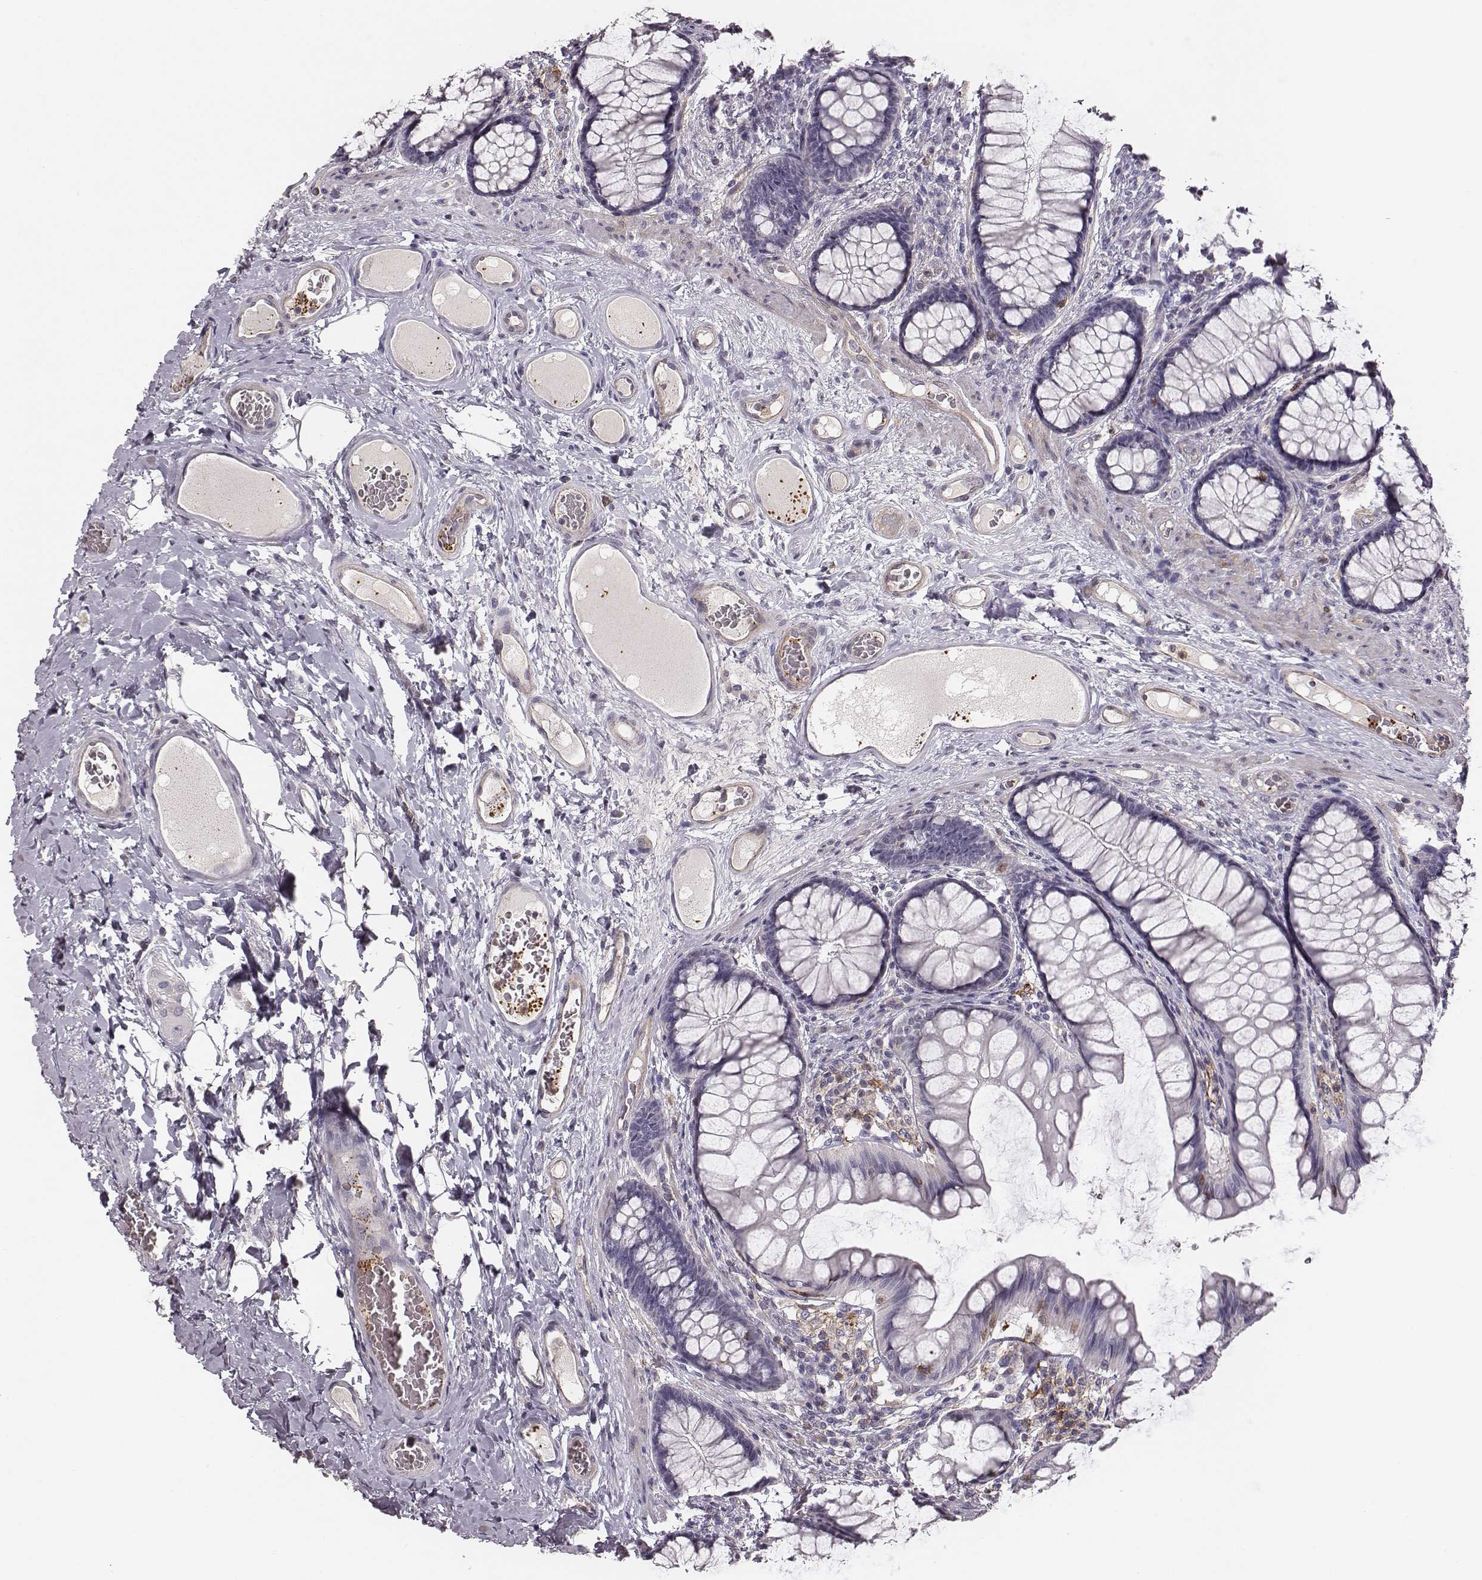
{"staining": {"intensity": "negative", "quantity": "none", "location": "none"}, "tissue": "colon", "cell_type": "Endothelial cells", "image_type": "normal", "snomed": [{"axis": "morphology", "description": "Normal tissue, NOS"}, {"axis": "topography", "description": "Colon"}], "caption": "IHC micrograph of benign colon: human colon stained with DAB reveals no significant protein positivity in endothelial cells. Brightfield microscopy of immunohistochemistry (IHC) stained with DAB (brown) and hematoxylin (blue), captured at high magnification.", "gene": "ZYX", "patient": {"sex": "female", "age": 65}}